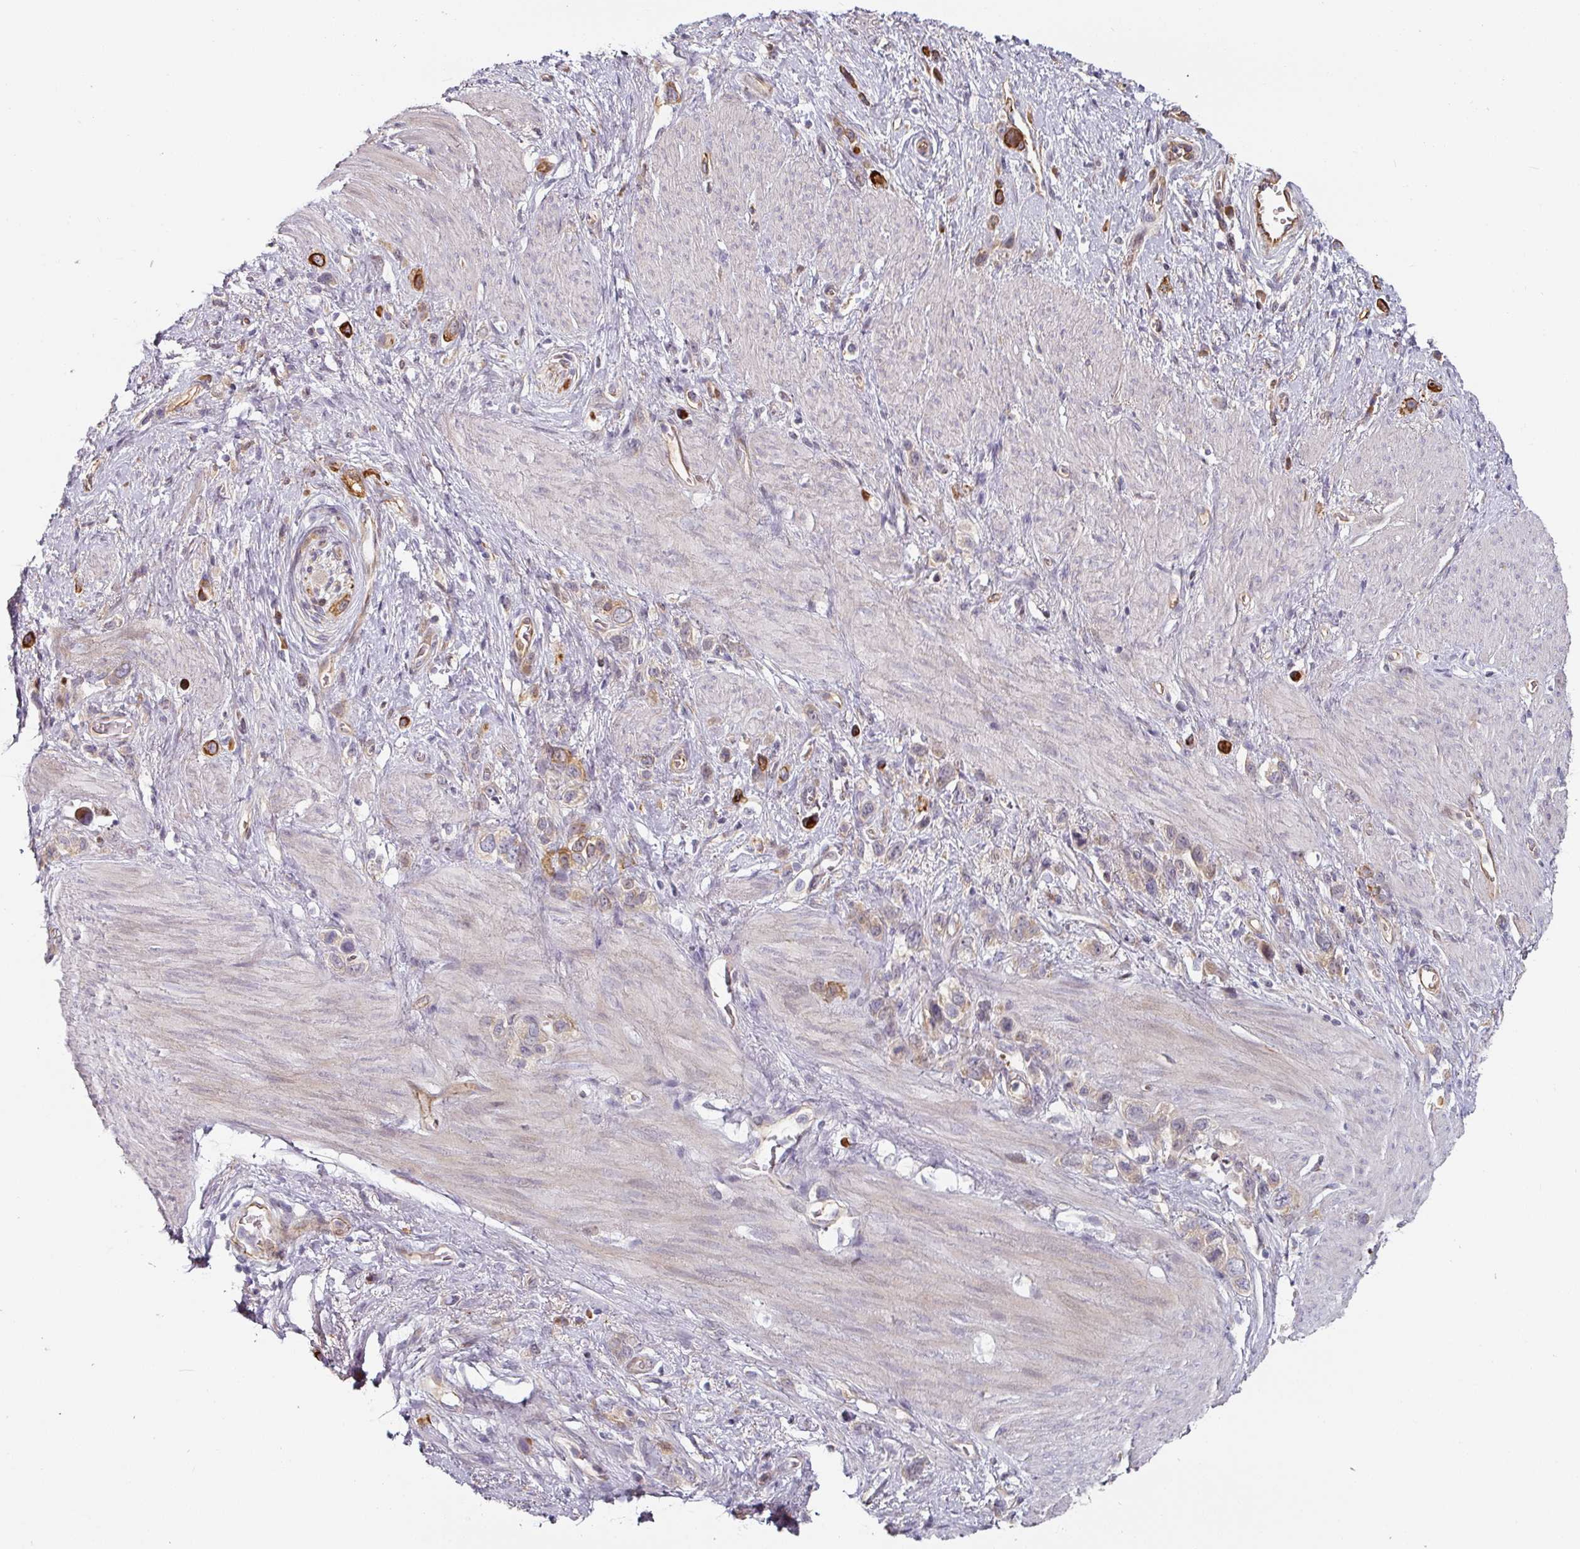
{"staining": {"intensity": "strong", "quantity": "<25%", "location": "cytoplasmic/membranous"}, "tissue": "stomach cancer", "cell_type": "Tumor cells", "image_type": "cancer", "snomed": [{"axis": "morphology", "description": "Adenocarcinoma, NOS"}, {"axis": "topography", "description": "Stomach"}], "caption": "IHC histopathology image of stomach adenocarcinoma stained for a protein (brown), which reveals medium levels of strong cytoplasmic/membranous expression in about <25% of tumor cells.", "gene": "CEP78", "patient": {"sex": "female", "age": 65}}